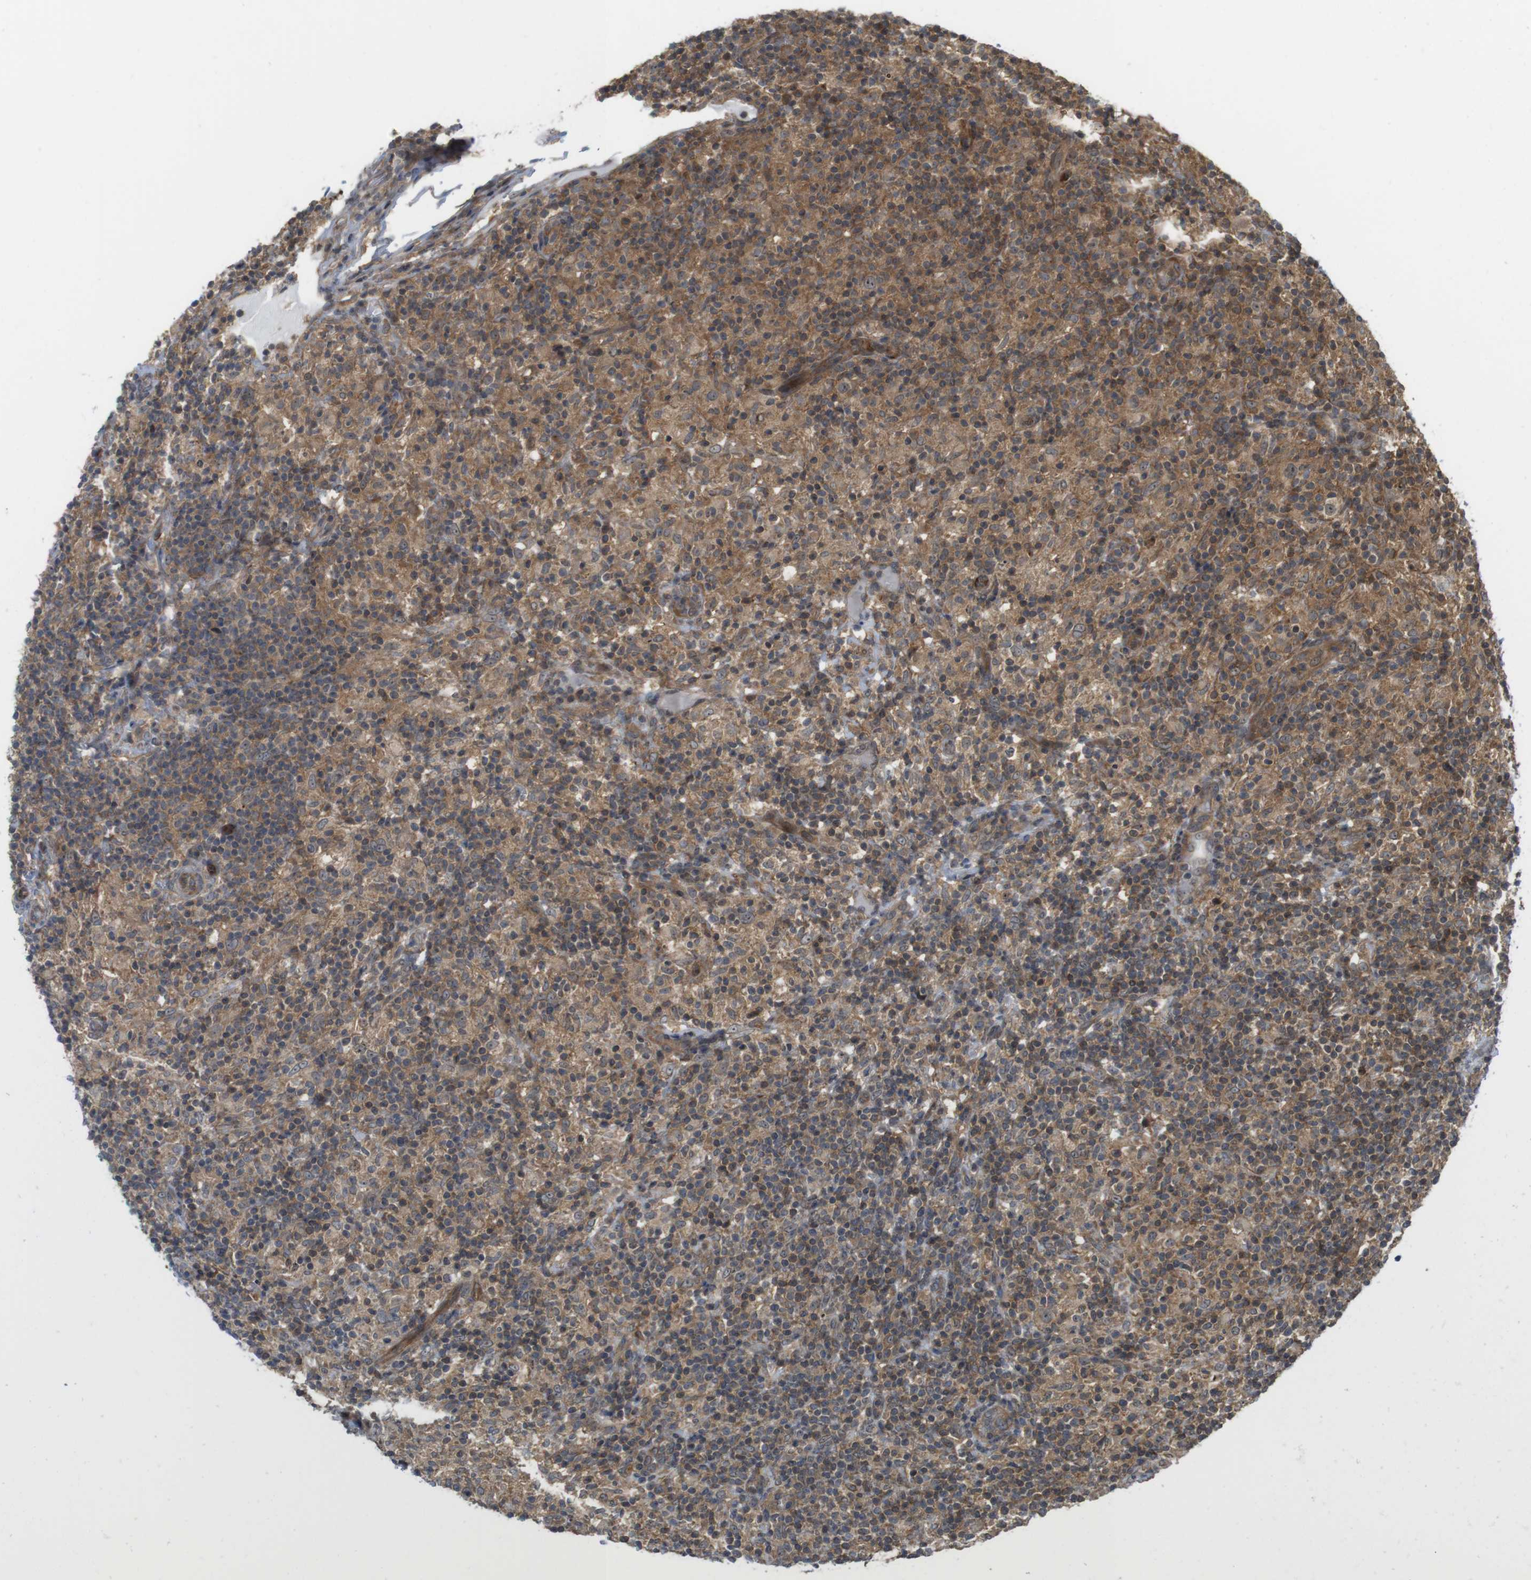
{"staining": {"intensity": "moderate", "quantity": ">75%", "location": "nuclear"}, "tissue": "lymphoma", "cell_type": "Tumor cells", "image_type": "cancer", "snomed": [{"axis": "morphology", "description": "Hodgkin's disease, NOS"}, {"axis": "topography", "description": "Lymph node"}], "caption": "IHC (DAB) staining of human lymphoma exhibits moderate nuclear protein expression in approximately >75% of tumor cells.", "gene": "CC2D1A", "patient": {"sex": "male", "age": 70}}